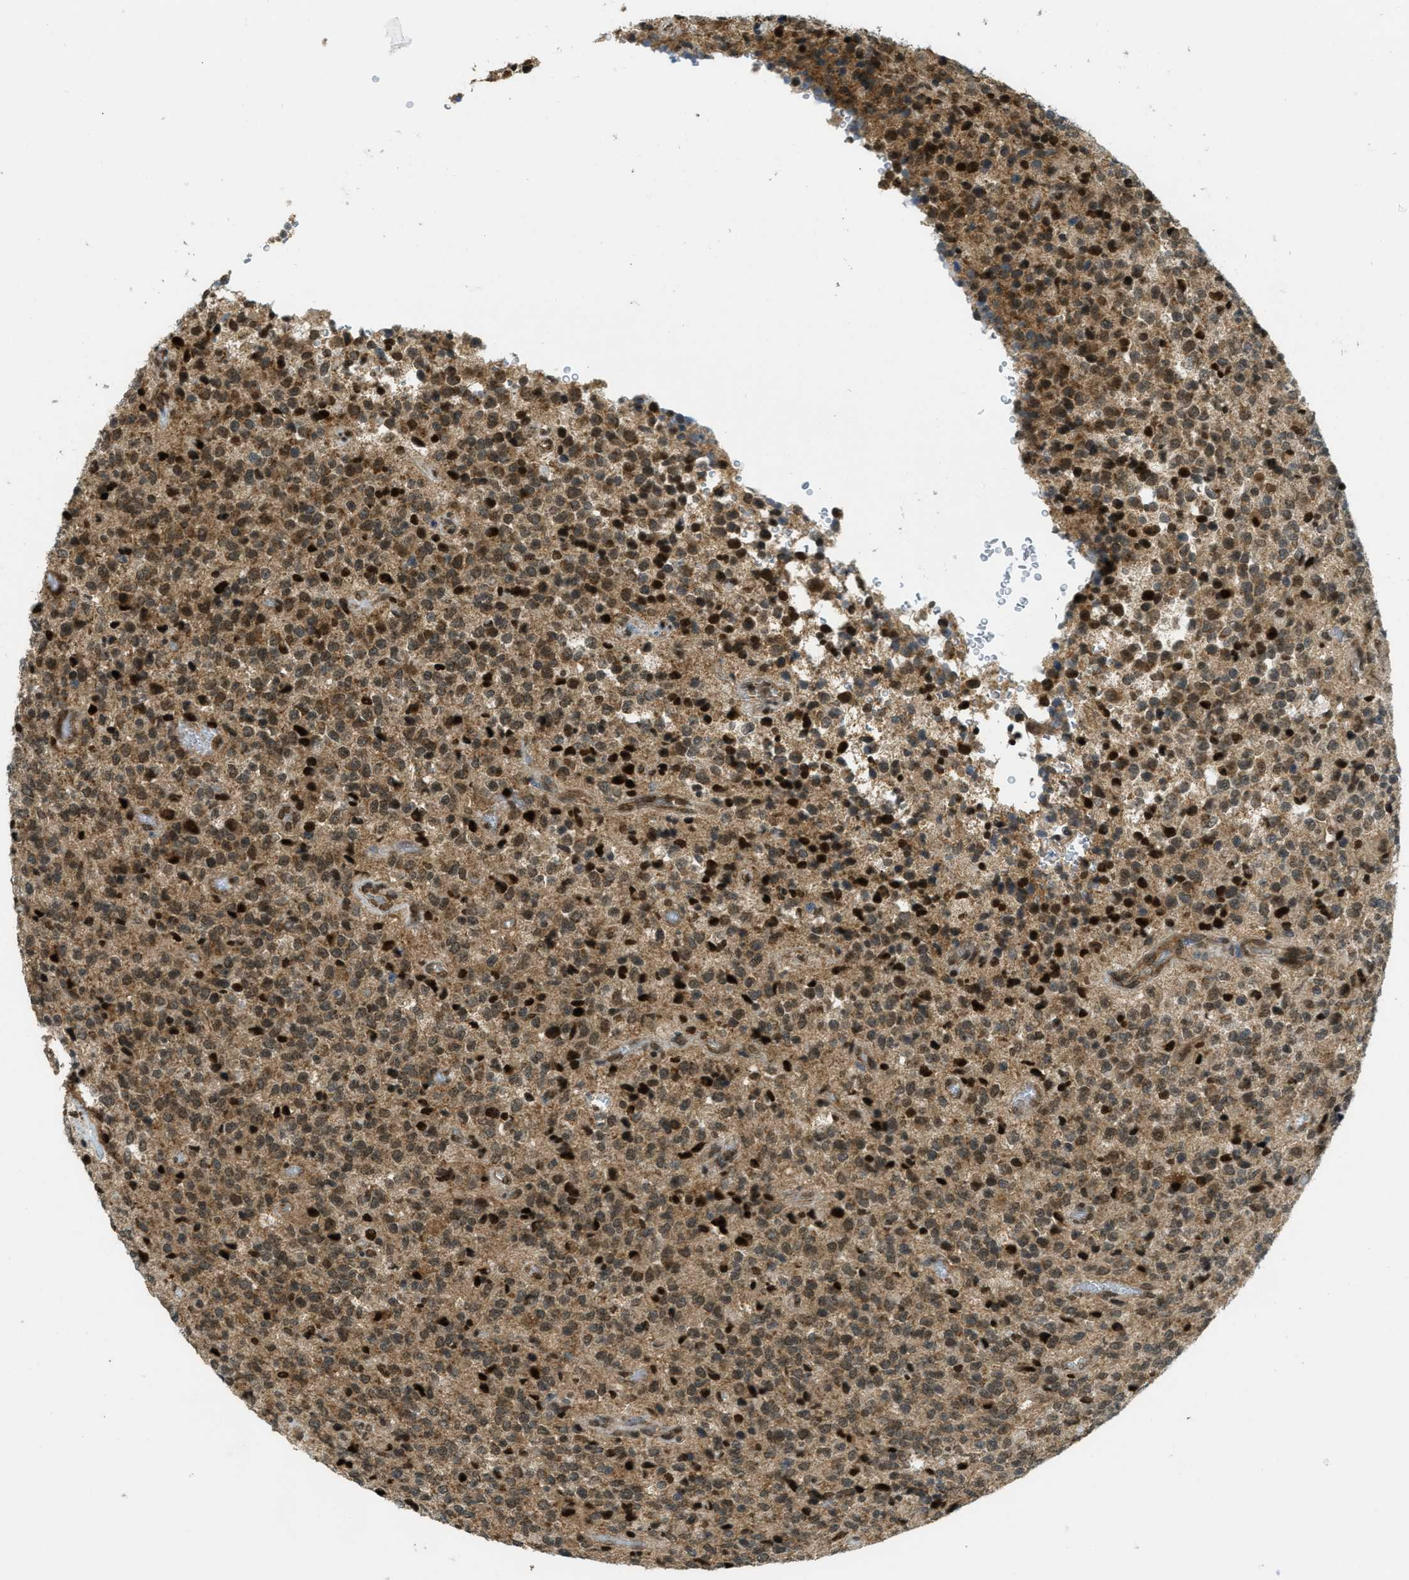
{"staining": {"intensity": "moderate", "quantity": "25%-75%", "location": "cytoplasmic/membranous,nuclear"}, "tissue": "glioma", "cell_type": "Tumor cells", "image_type": "cancer", "snomed": [{"axis": "morphology", "description": "Glioma, malignant, High grade"}, {"axis": "topography", "description": "pancreas cauda"}], "caption": "Human malignant glioma (high-grade) stained for a protein (brown) shows moderate cytoplasmic/membranous and nuclear positive positivity in approximately 25%-75% of tumor cells.", "gene": "TNPO1", "patient": {"sex": "male", "age": 60}}